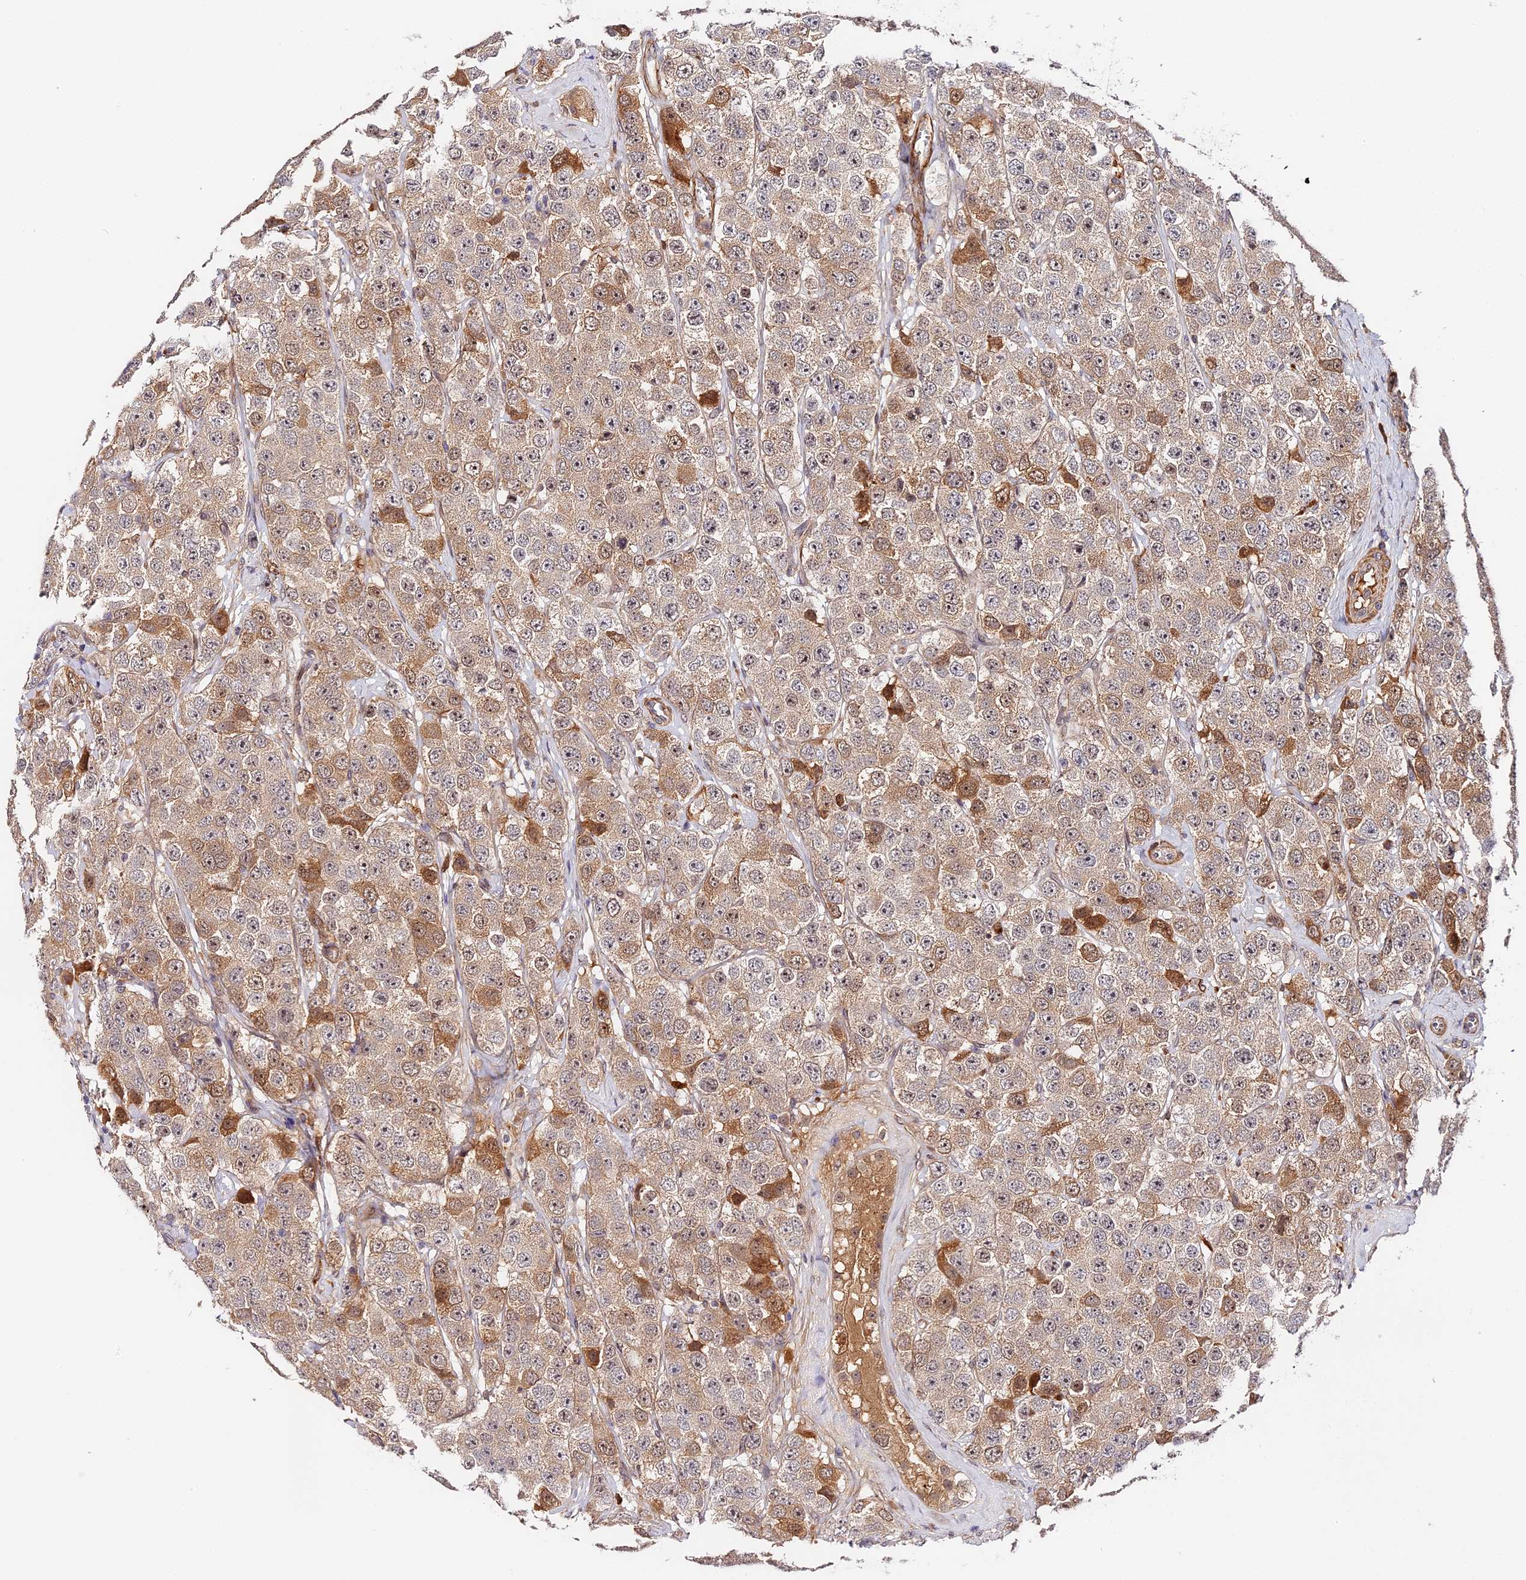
{"staining": {"intensity": "weak", "quantity": ">75%", "location": "cytoplasmic/membranous,nuclear"}, "tissue": "testis cancer", "cell_type": "Tumor cells", "image_type": "cancer", "snomed": [{"axis": "morphology", "description": "Seminoma, NOS"}, {"axis": "topography", "description": "Testis"}], "caption": "Protein staining displays weak cytoplasmic/membranous and nuclear staining in approximately >75% of tumor cells in testis cancer. The staining was performed using DAB, with brown indicating positive protein expression. Nuclei are stained blue with hematoxylin.", "gene": "IMPACT", "patient": {"sex": "male", "age": 28}}